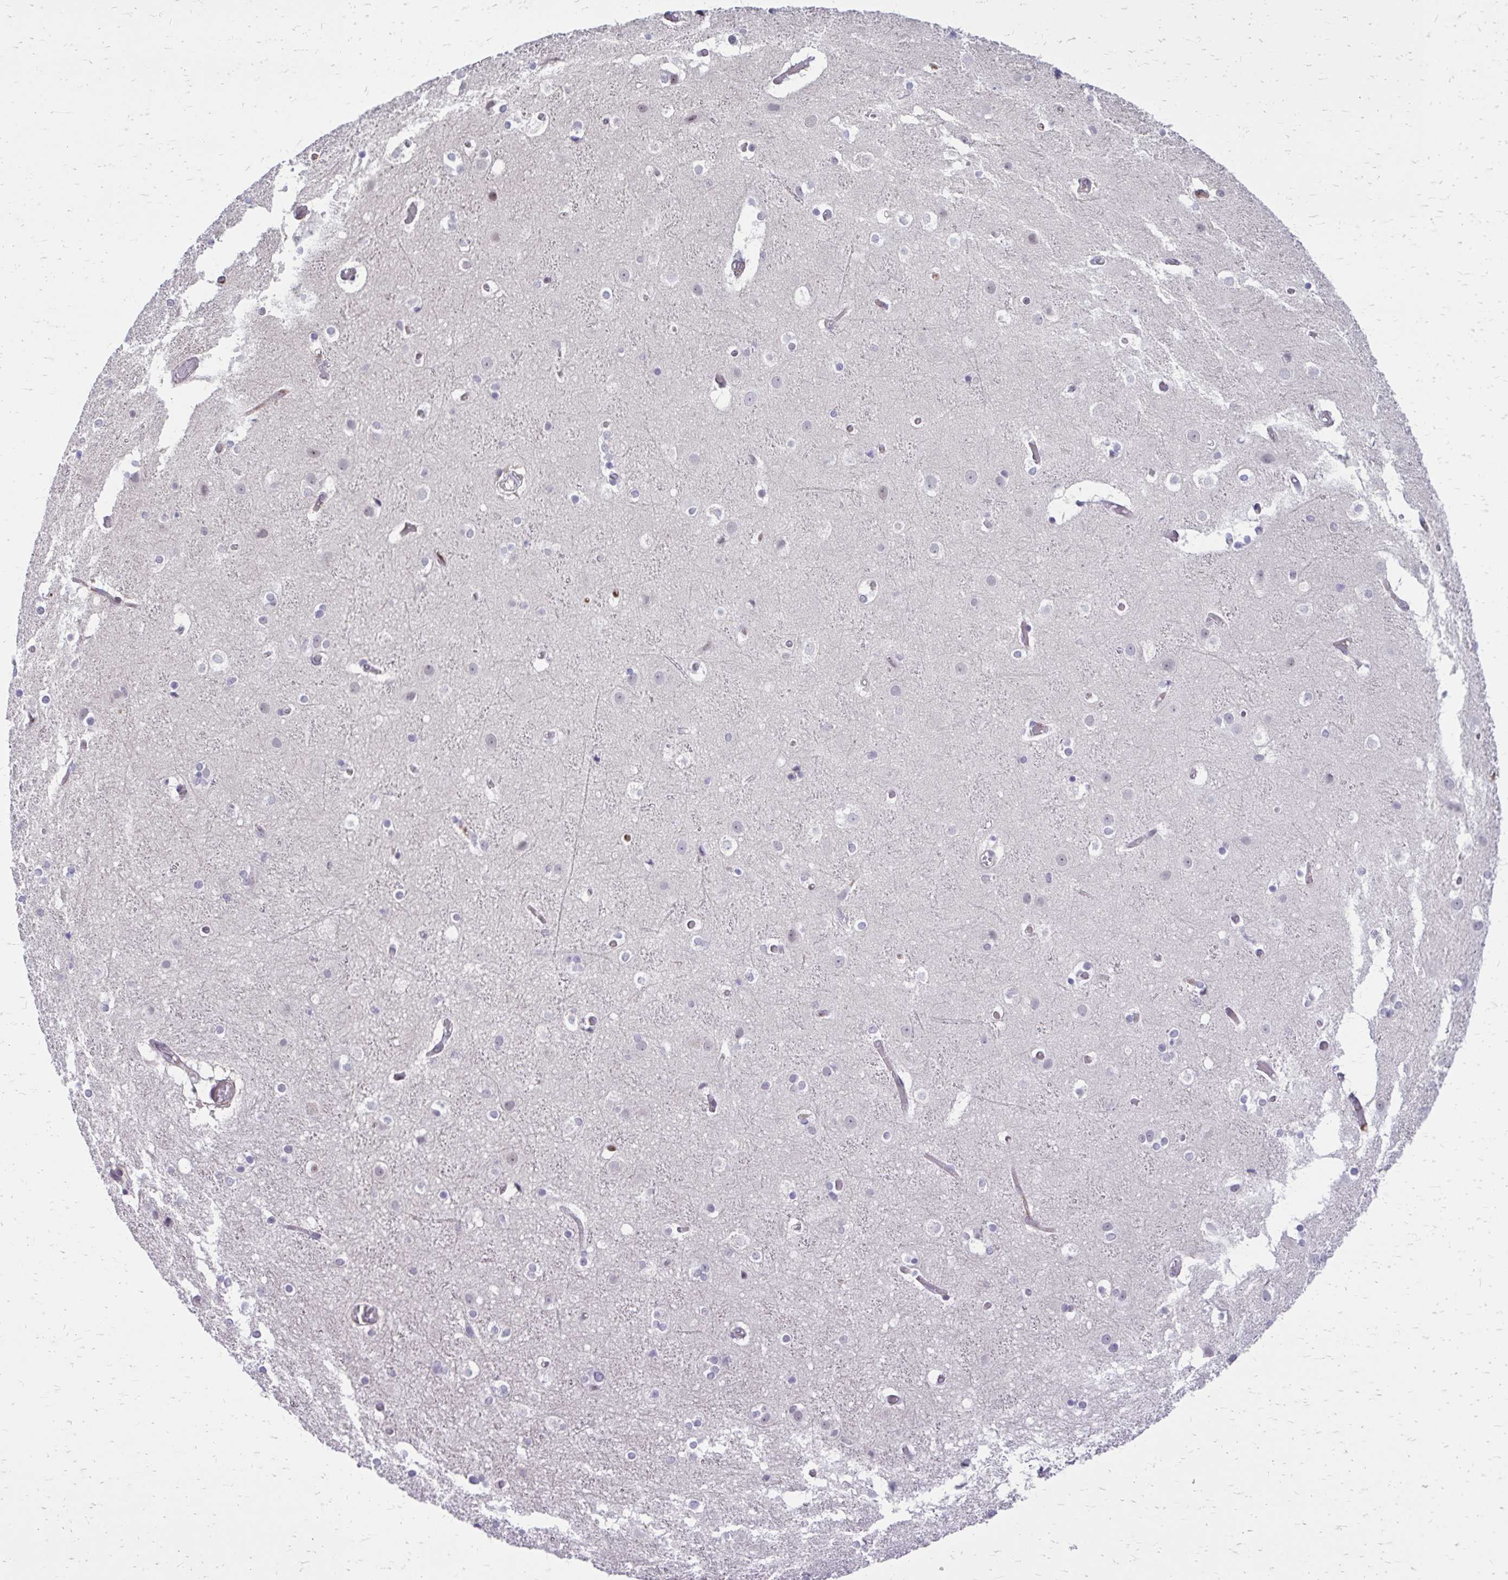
{"staining": {"intensity": "negative", "quantity": "none", "location": "none"}, "tissue": "cerebral cortex", "cell_type": "Endothelial cells", "image_type": "normal", "snomed": [{"axis": "morphology", "description": "Normal tissue, NOS"}, {"axis": "topography", "description": "Cerebral cortex"}], "caption": "This is a image of immunohistochemistry staining of benign cerebral cortex, which shows no staining in endothelial cells. Brightfield microscopy of immunohistochemistry stained with DAB (brown) and hematoxylin (blue), captured at high magnification.", "gene": "ANKRD30B", "patient": {"sex": "female", "age": 52}}